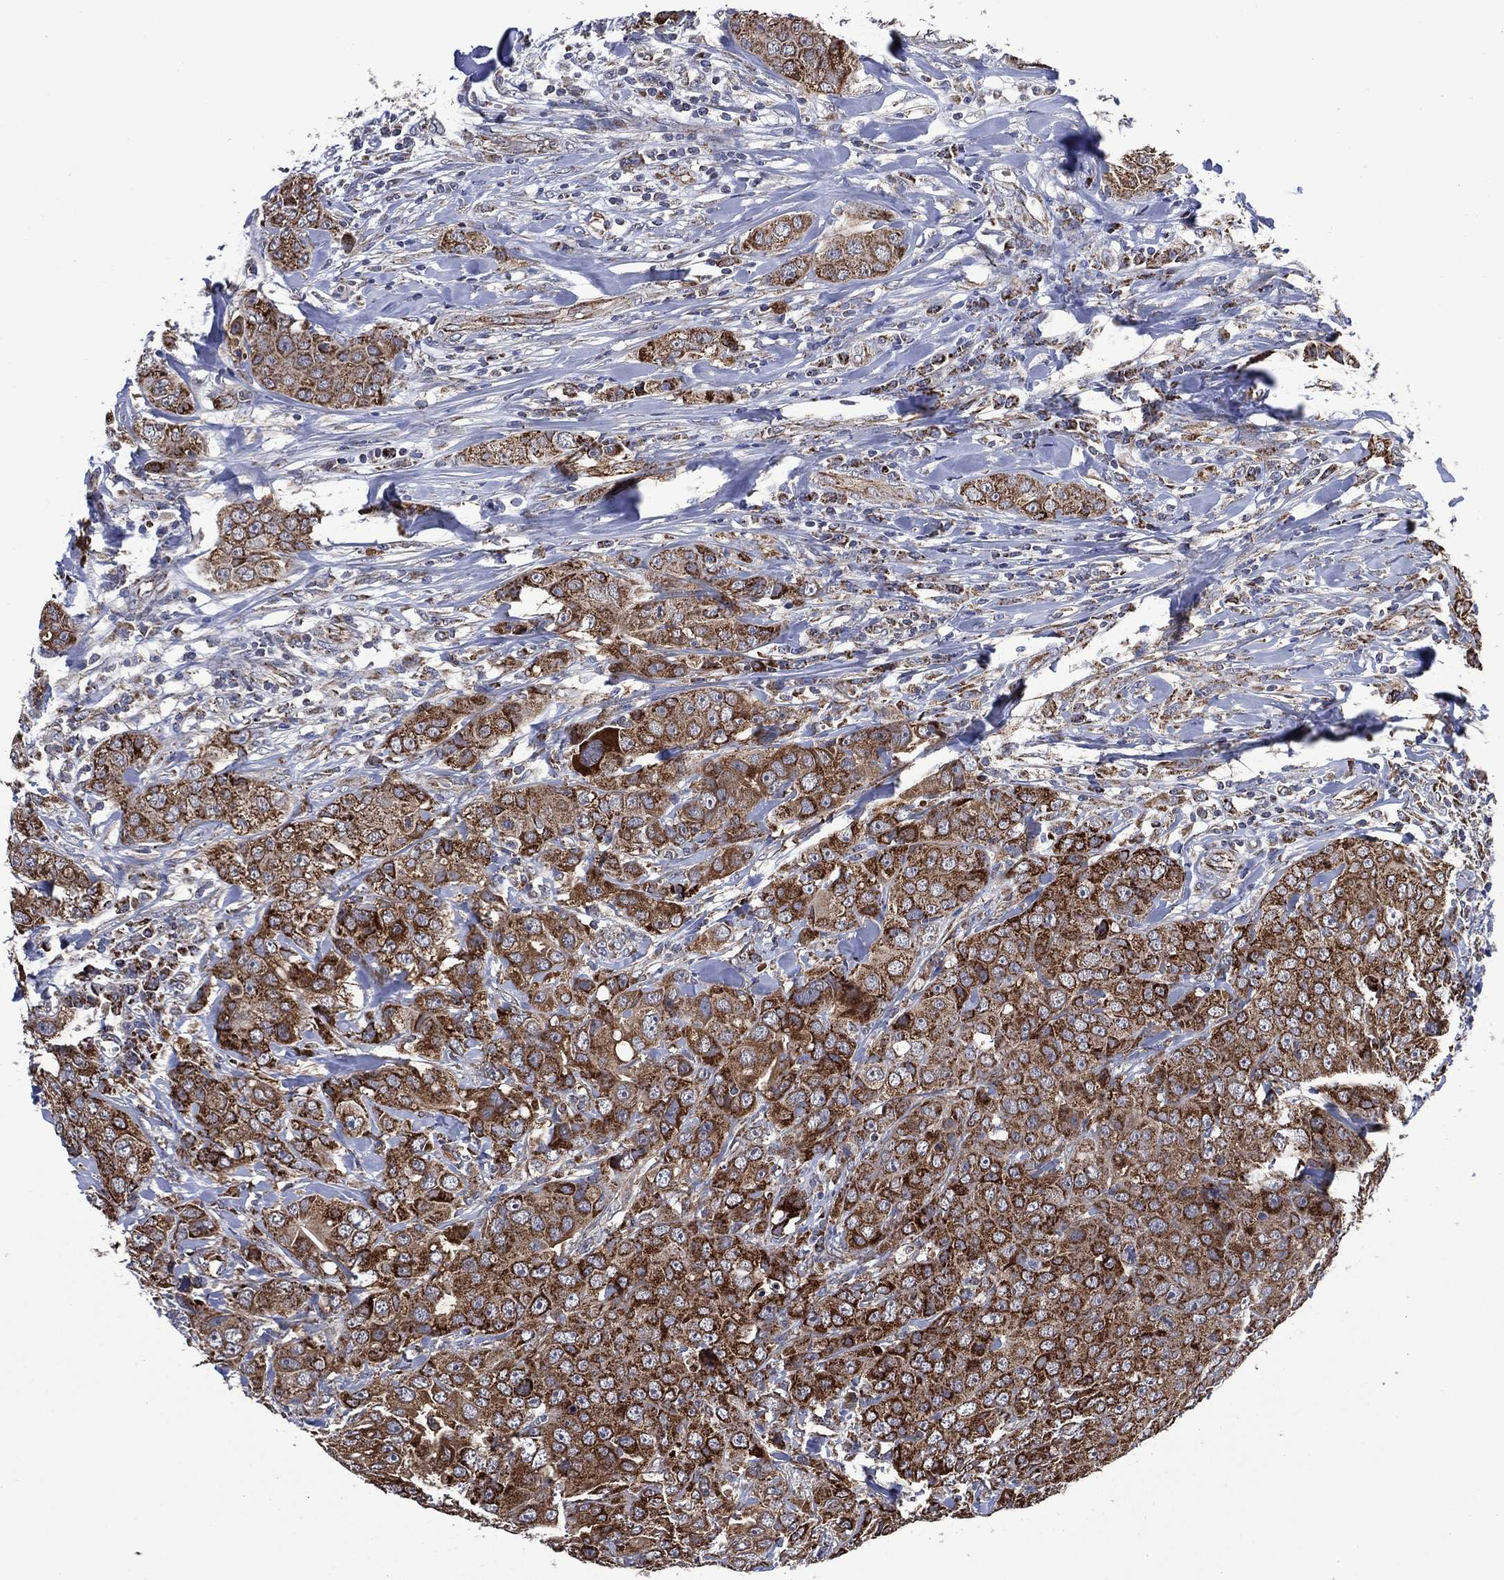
{"staining": {"intensity": "moderate", "quantity": ">75%", "location": "cytoplasmic/membranous"}, "tissue": "breast cancer", "cell_type": "Tumor cells", "image_type": "cancer", "snomed": [{"axis": "morphology", "description": "Duct carcinoma"}, {"axis": "topography", "description": "Breast"}], "caption": "Moderate cytoplasmic/membranous expression is identified in about >75% of tumor cells in breast cancer.", "gene": "HTD2", "patient": {"sex": "female", "age": 43}}